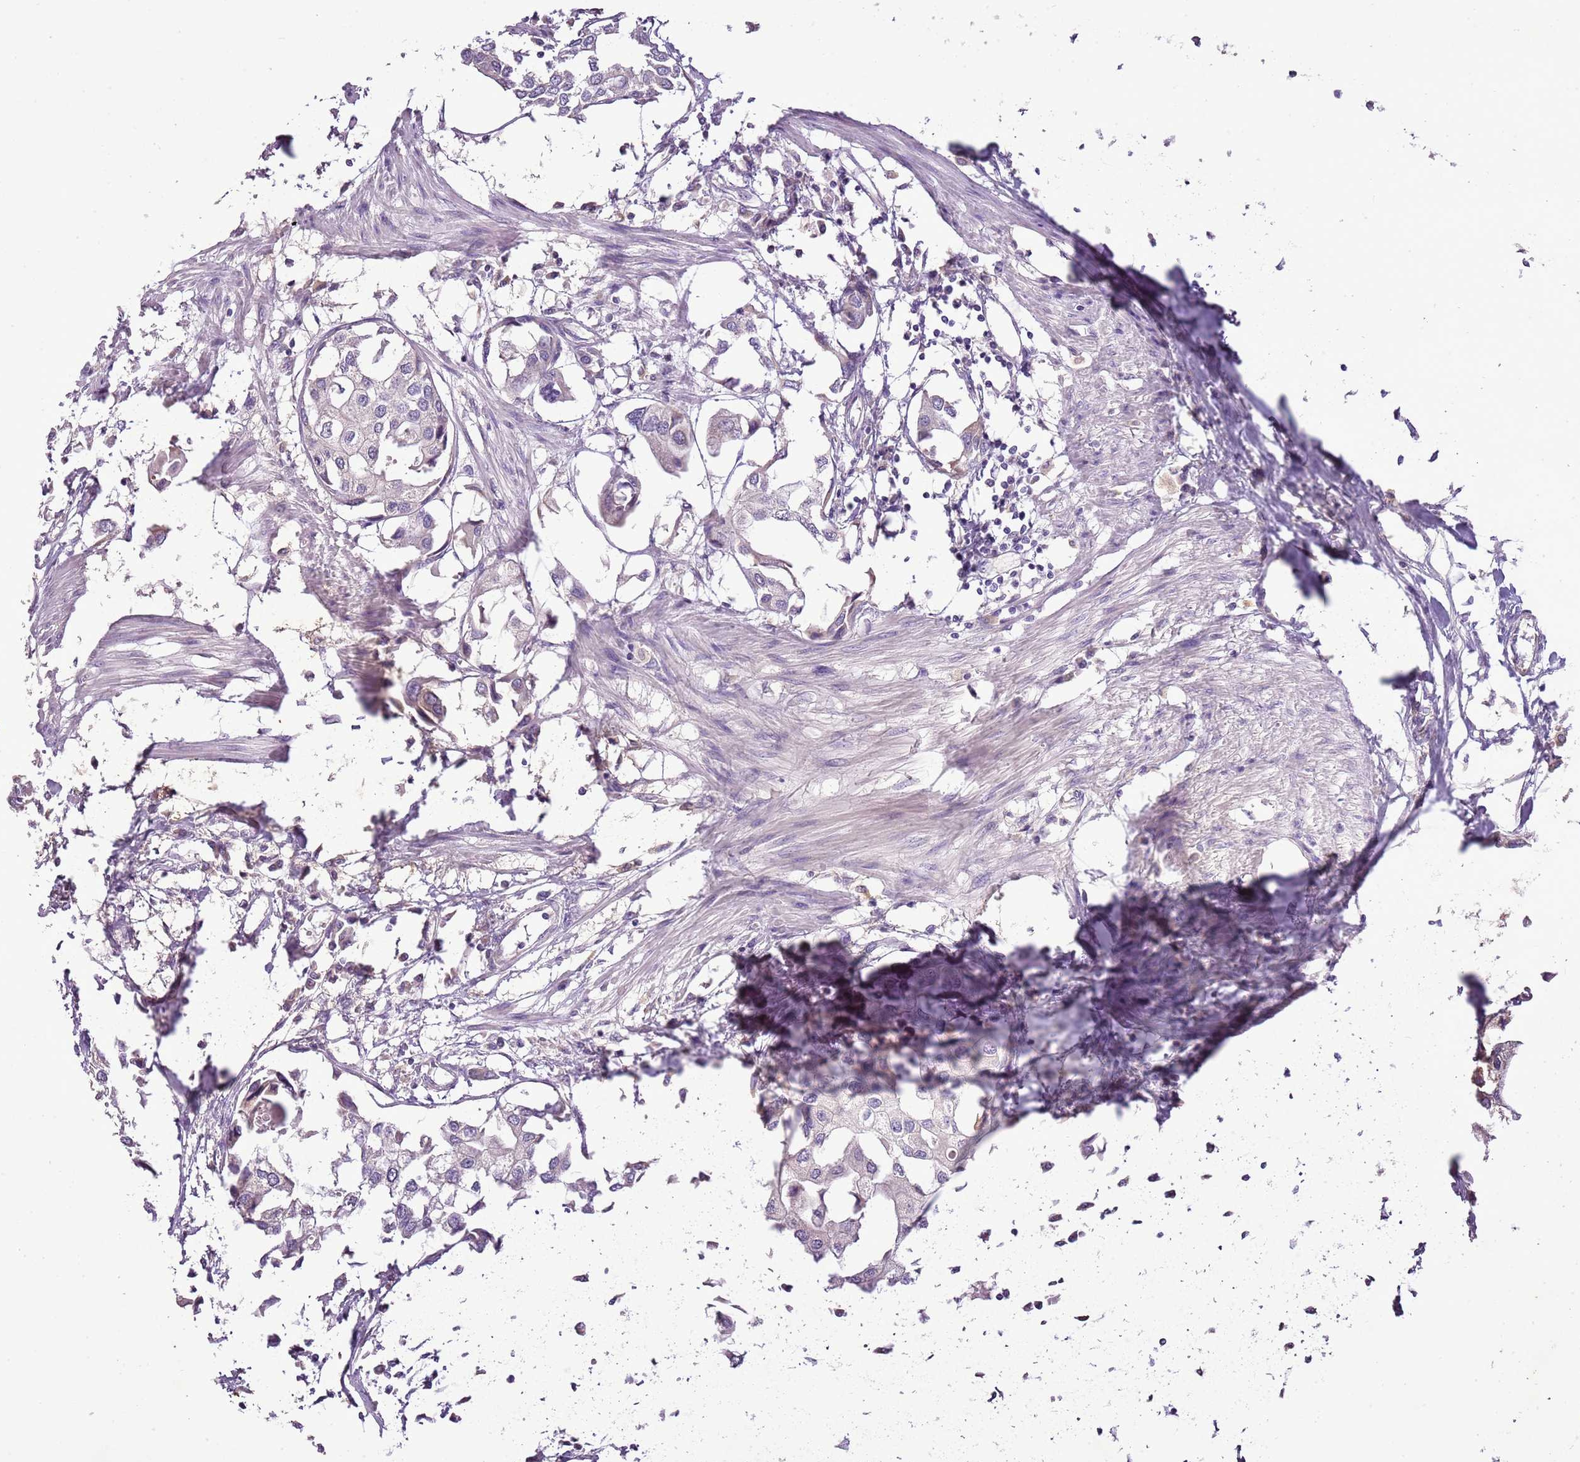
{"staining": {"intensity": "negative", "quantity": "none", "location": "none"}, "tissue": "urothelial cancer", "cell_type": "Tumor cells", "image_type": "cancer", "snomed": [{"axis": "morphology", "description": "Urothelial carcinoma, High grade"}, {"axis": "topography", "description": "Urinary bladder"}], "caption": "IHC photomicrograph of neoplastic tissue: human urothelial cancer stained with DAB (3,3'-diaminobenzidine) exhibits no significant protein positivity in tumor cells.", "gene": "CMKLR1", "patient": {"sex": "male", "age": 64}}